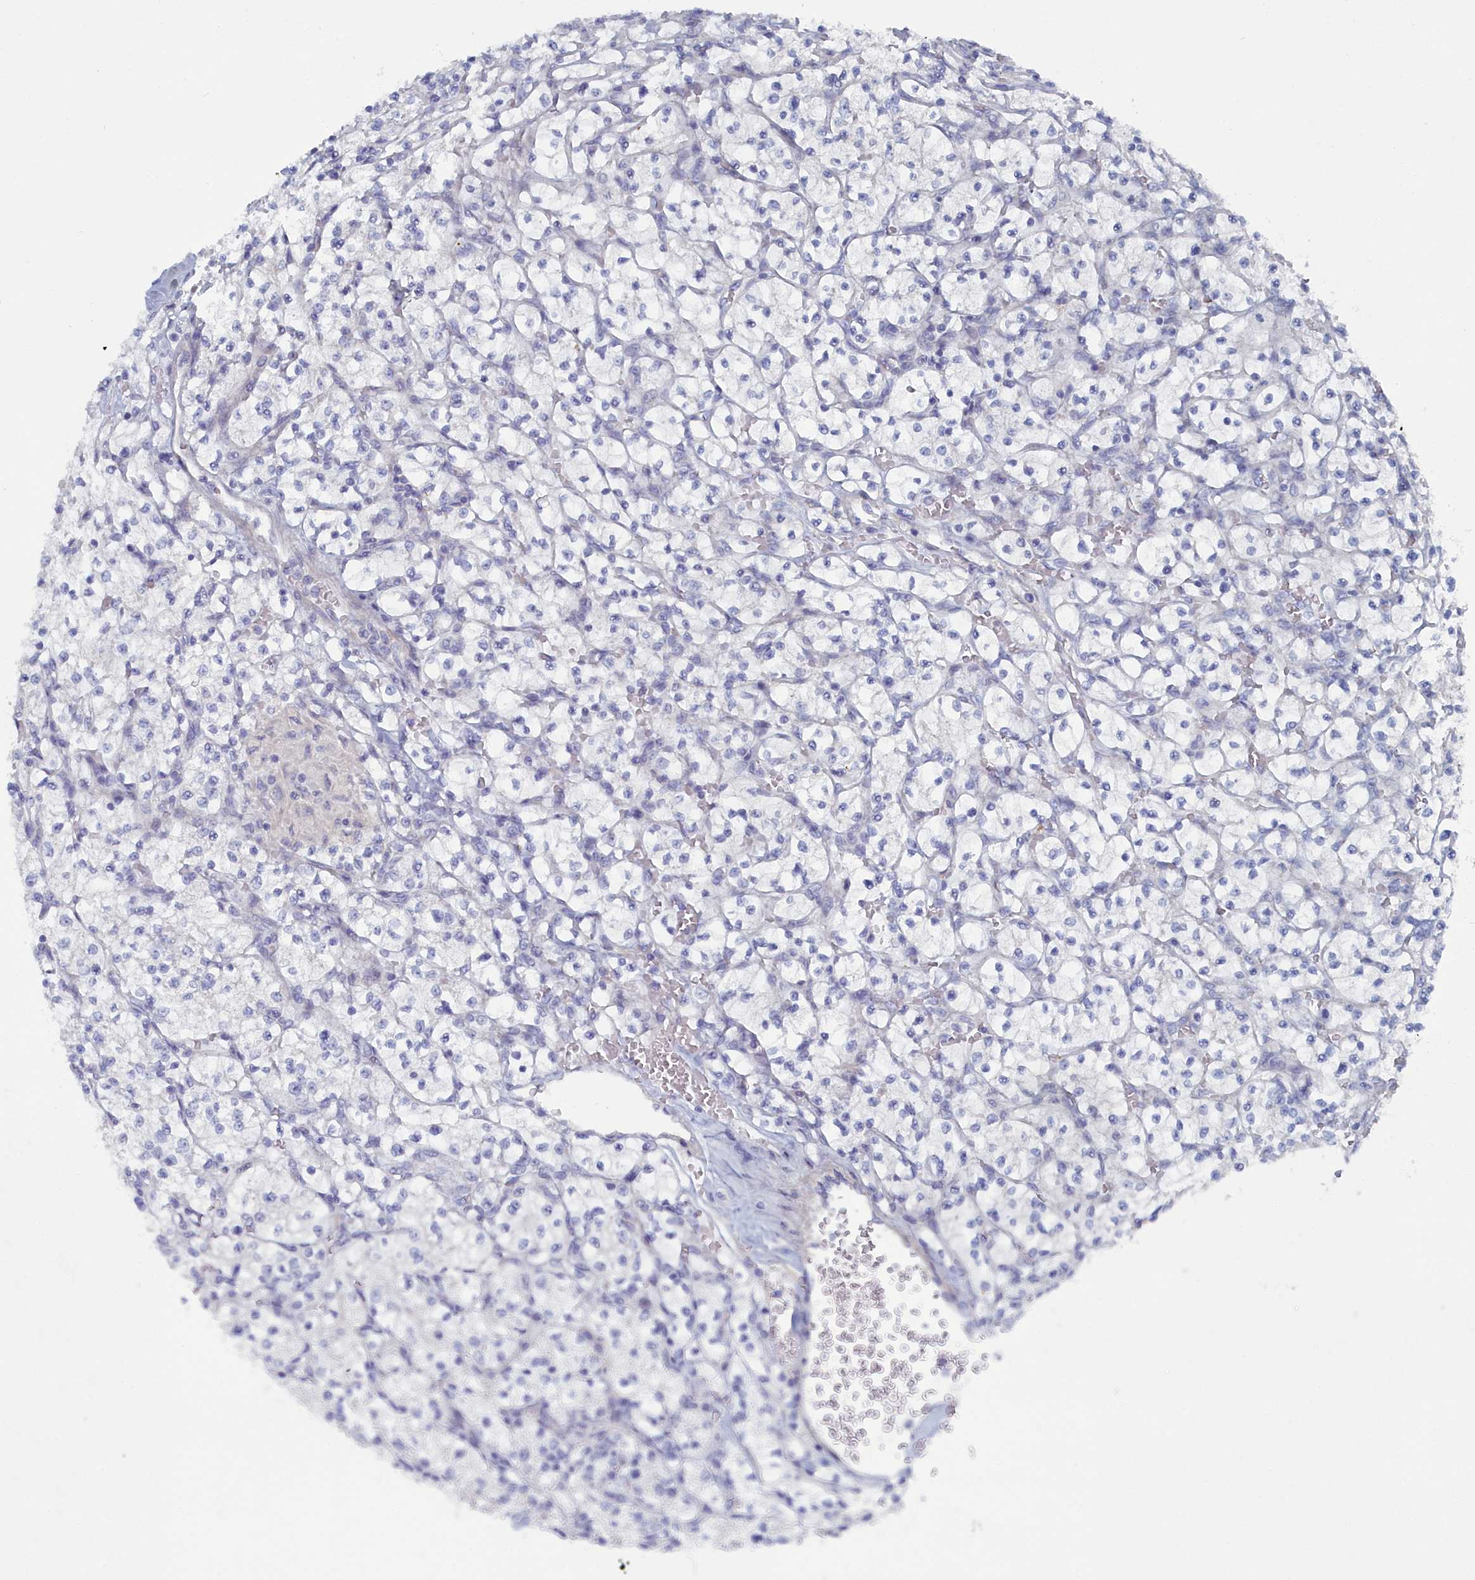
{"staining": {"intensity": "negative", "quantity": "none", "location": "none"}, "tissue": "renal cancer", "cell_type": "Tumor cells", "image_type": "cancer", "snomed": [{"axis": "morphology", "description": "Adenocarcinoma, NOS"}, {"axis": "topography", "description": "Kidney"}], "caption": "Image shows no significant protein expression in tumor cells of renal cancer (adenocarcinoma). (DAB (3,3'-diaminobenzidine) immunohistochemistry, high magnification).", "gene": "SHISAL2A", "patient": {"sex": "female", "age": 64}}